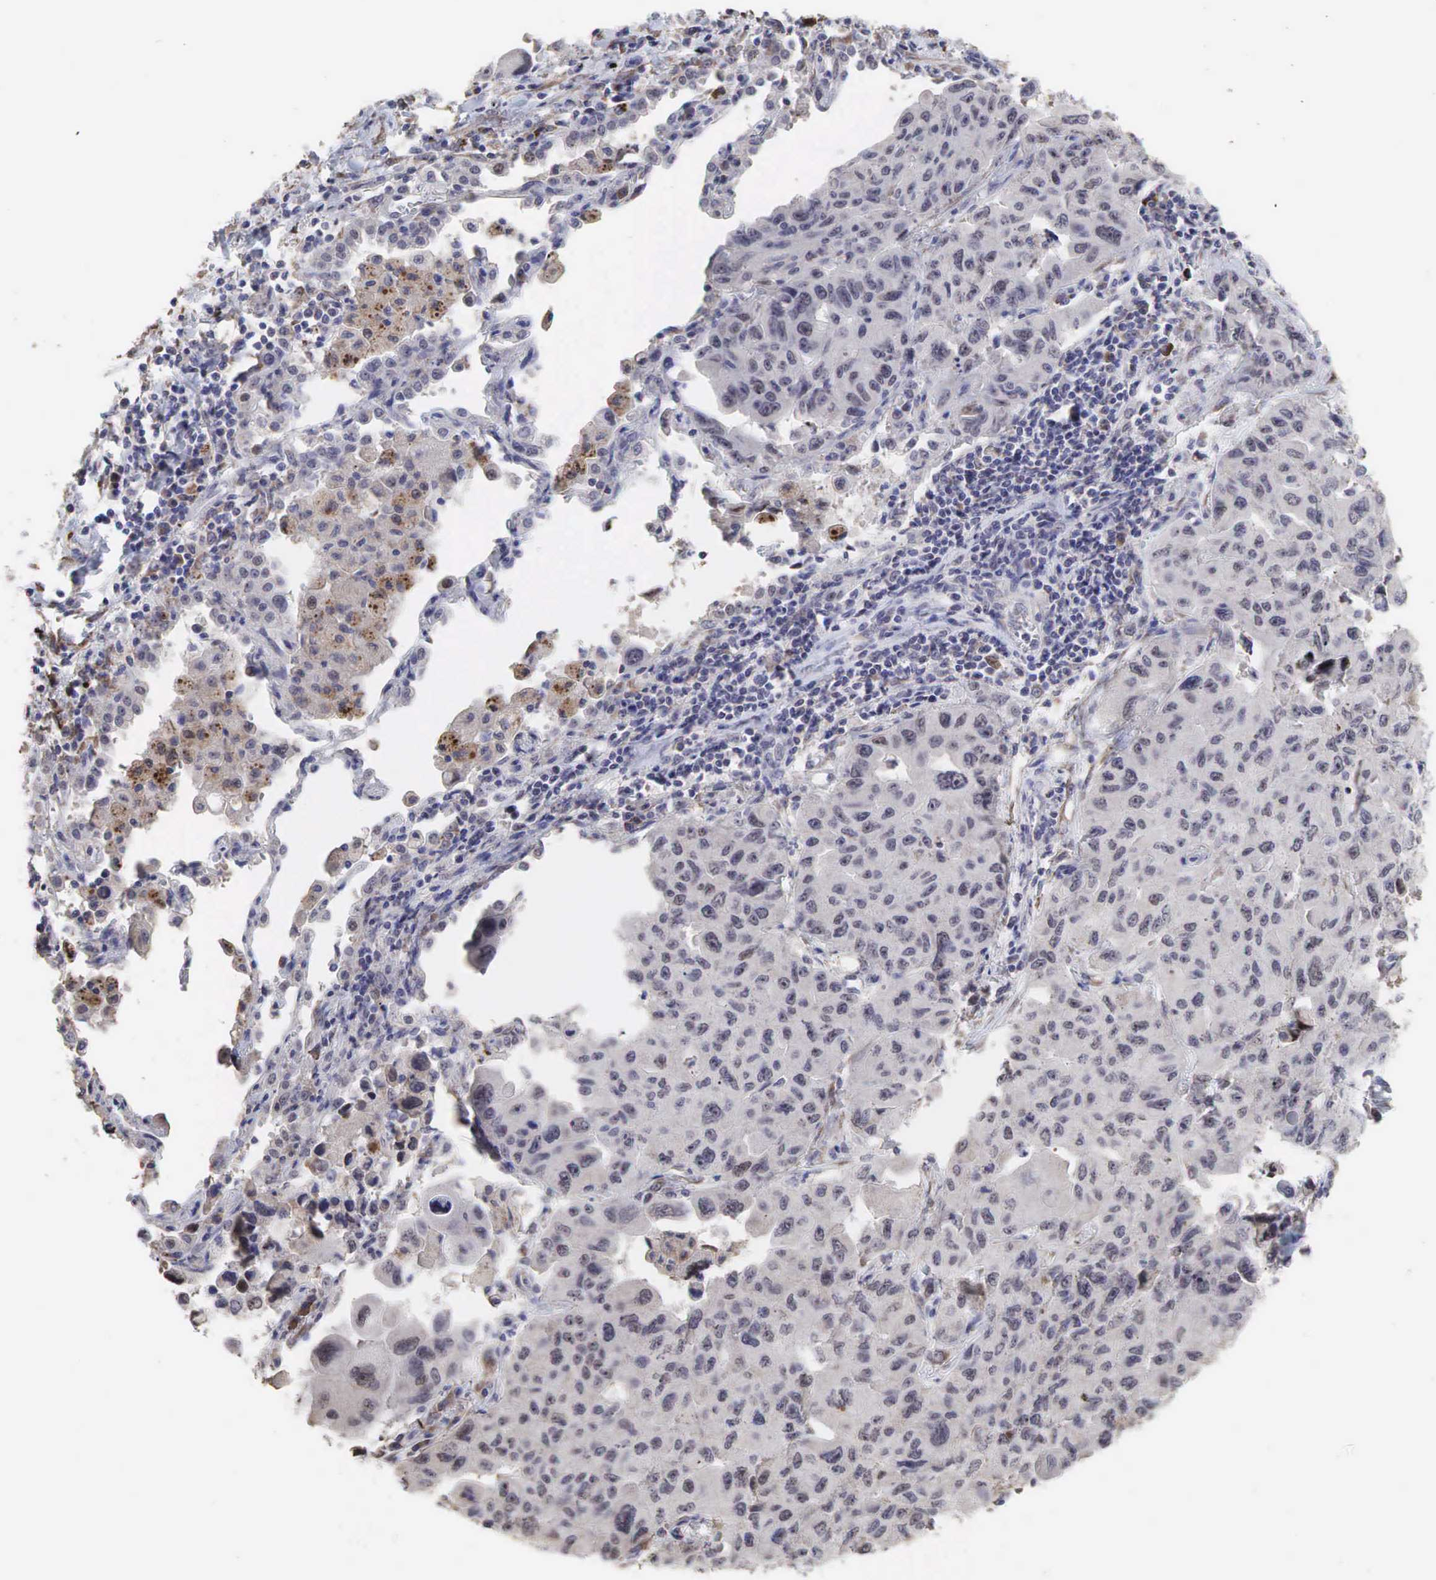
{"staining": {"intensity": "moderate", "quantity": "<25%", "location": "cytoplasmic/membranous"}, "tissue": "lung cancer", "cell_type": "Tumor cells", "image_type": "cancer", "snomed": [{"axis": "morphology", "description": "Adenocarcinoma, NOS"}, {"axis": "topography", "description": "Lung"}], "caption": "The immunohistochemical stain highlights moderate cytoplasmic/membranous positivity in tumor cells of lung cancer tissue.", "gene": "DKC1", "patient": {"sex": "male", "age": 64}}